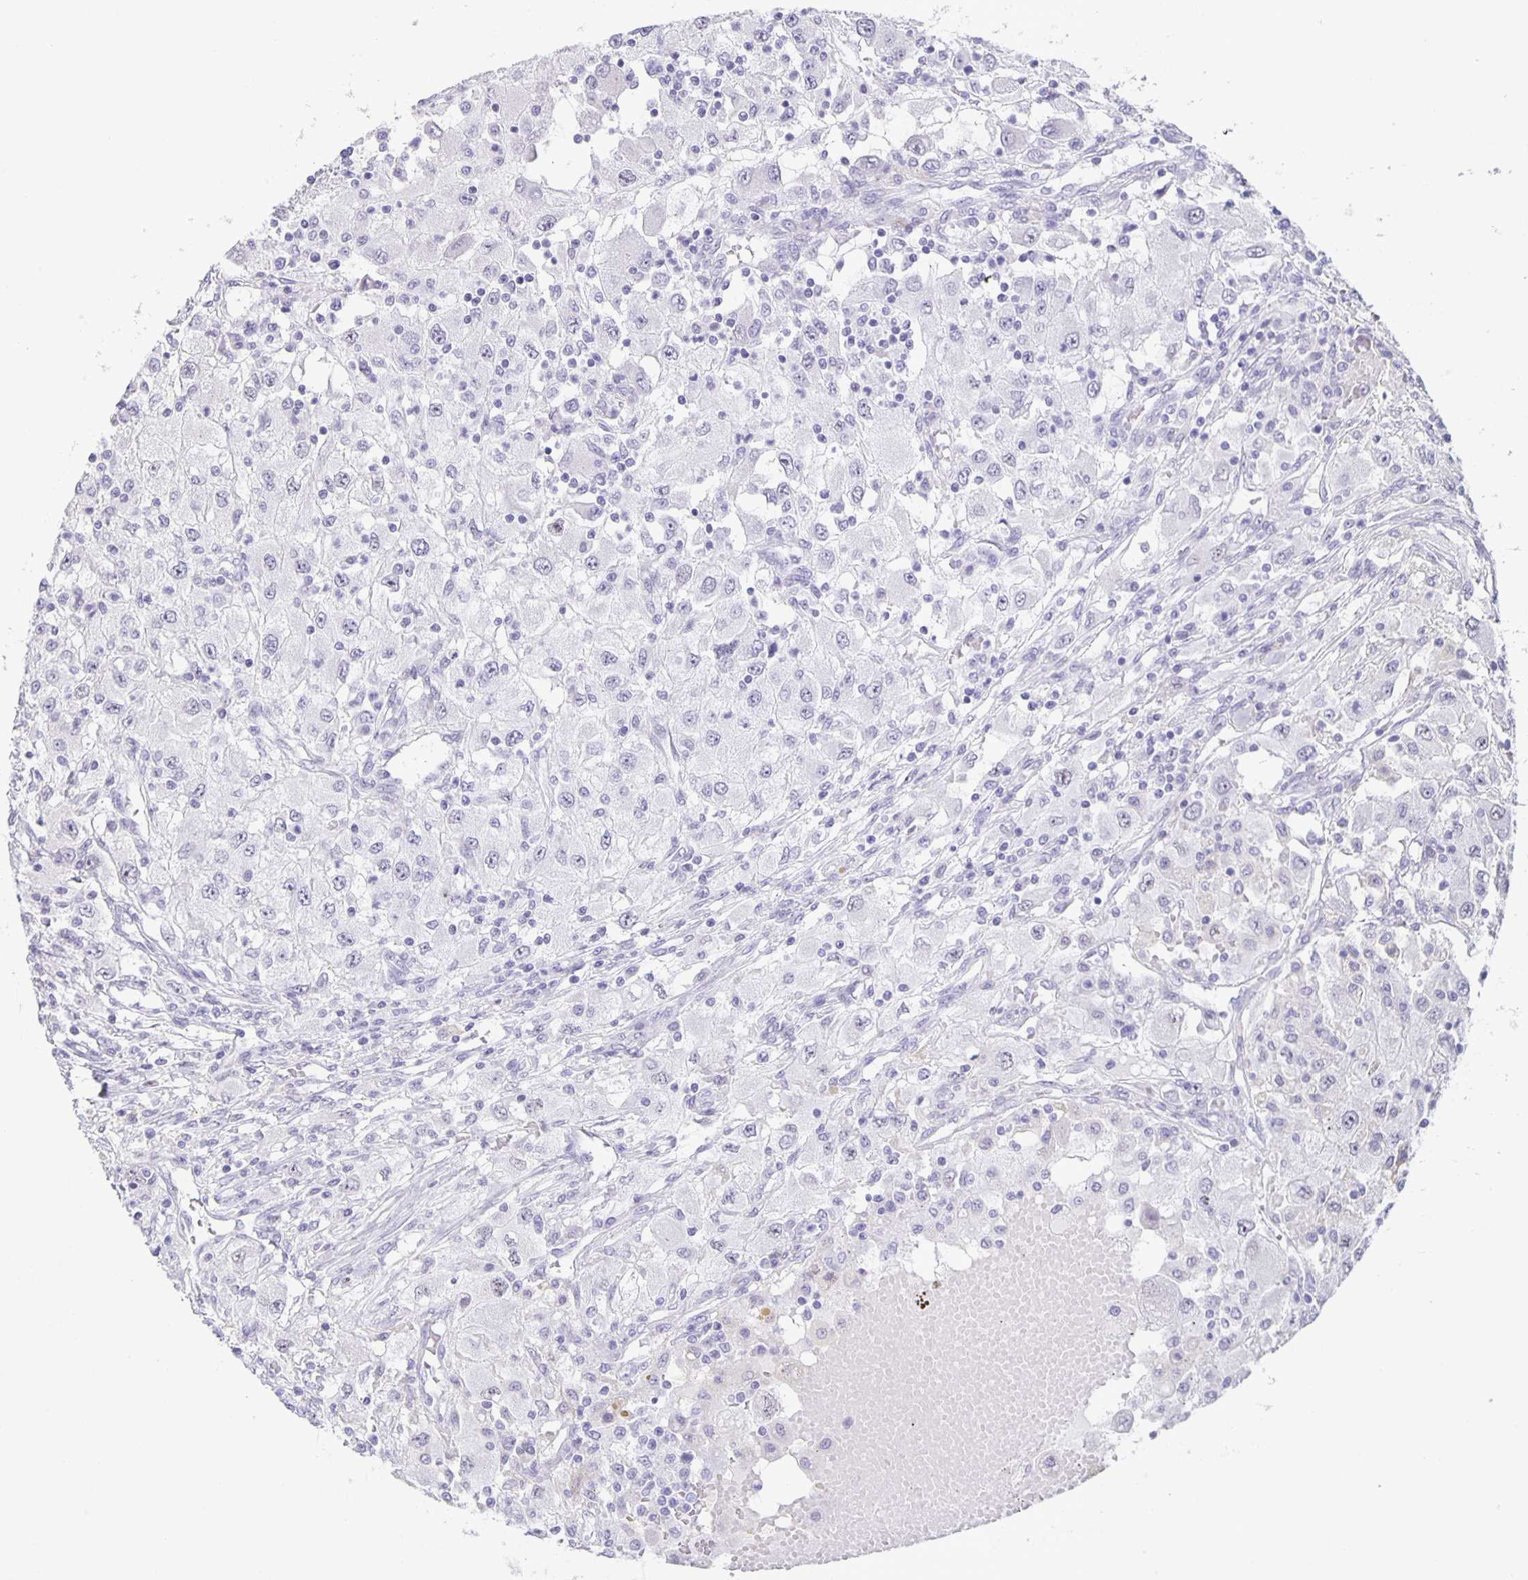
{"staining": {"intensity": "negative", "quantity": "none", "location": "none"}, "tissue": "renal cancer", "cell_type": "Tumor cells", "image_type": "cancer", "snomed": [{"axis": "morphology", "description": "Adenocarcinoma, NOS"}, {"axis": "topography", "description": "Kidney"}], "caption": "Immunohistochemistry (IHC) photomicrograph of renal cancer stained for a protein (brown), which reveals no expression in tumor cells.", "gene": "PHRF1", "patient": {"sex": "female", "age": 67}}